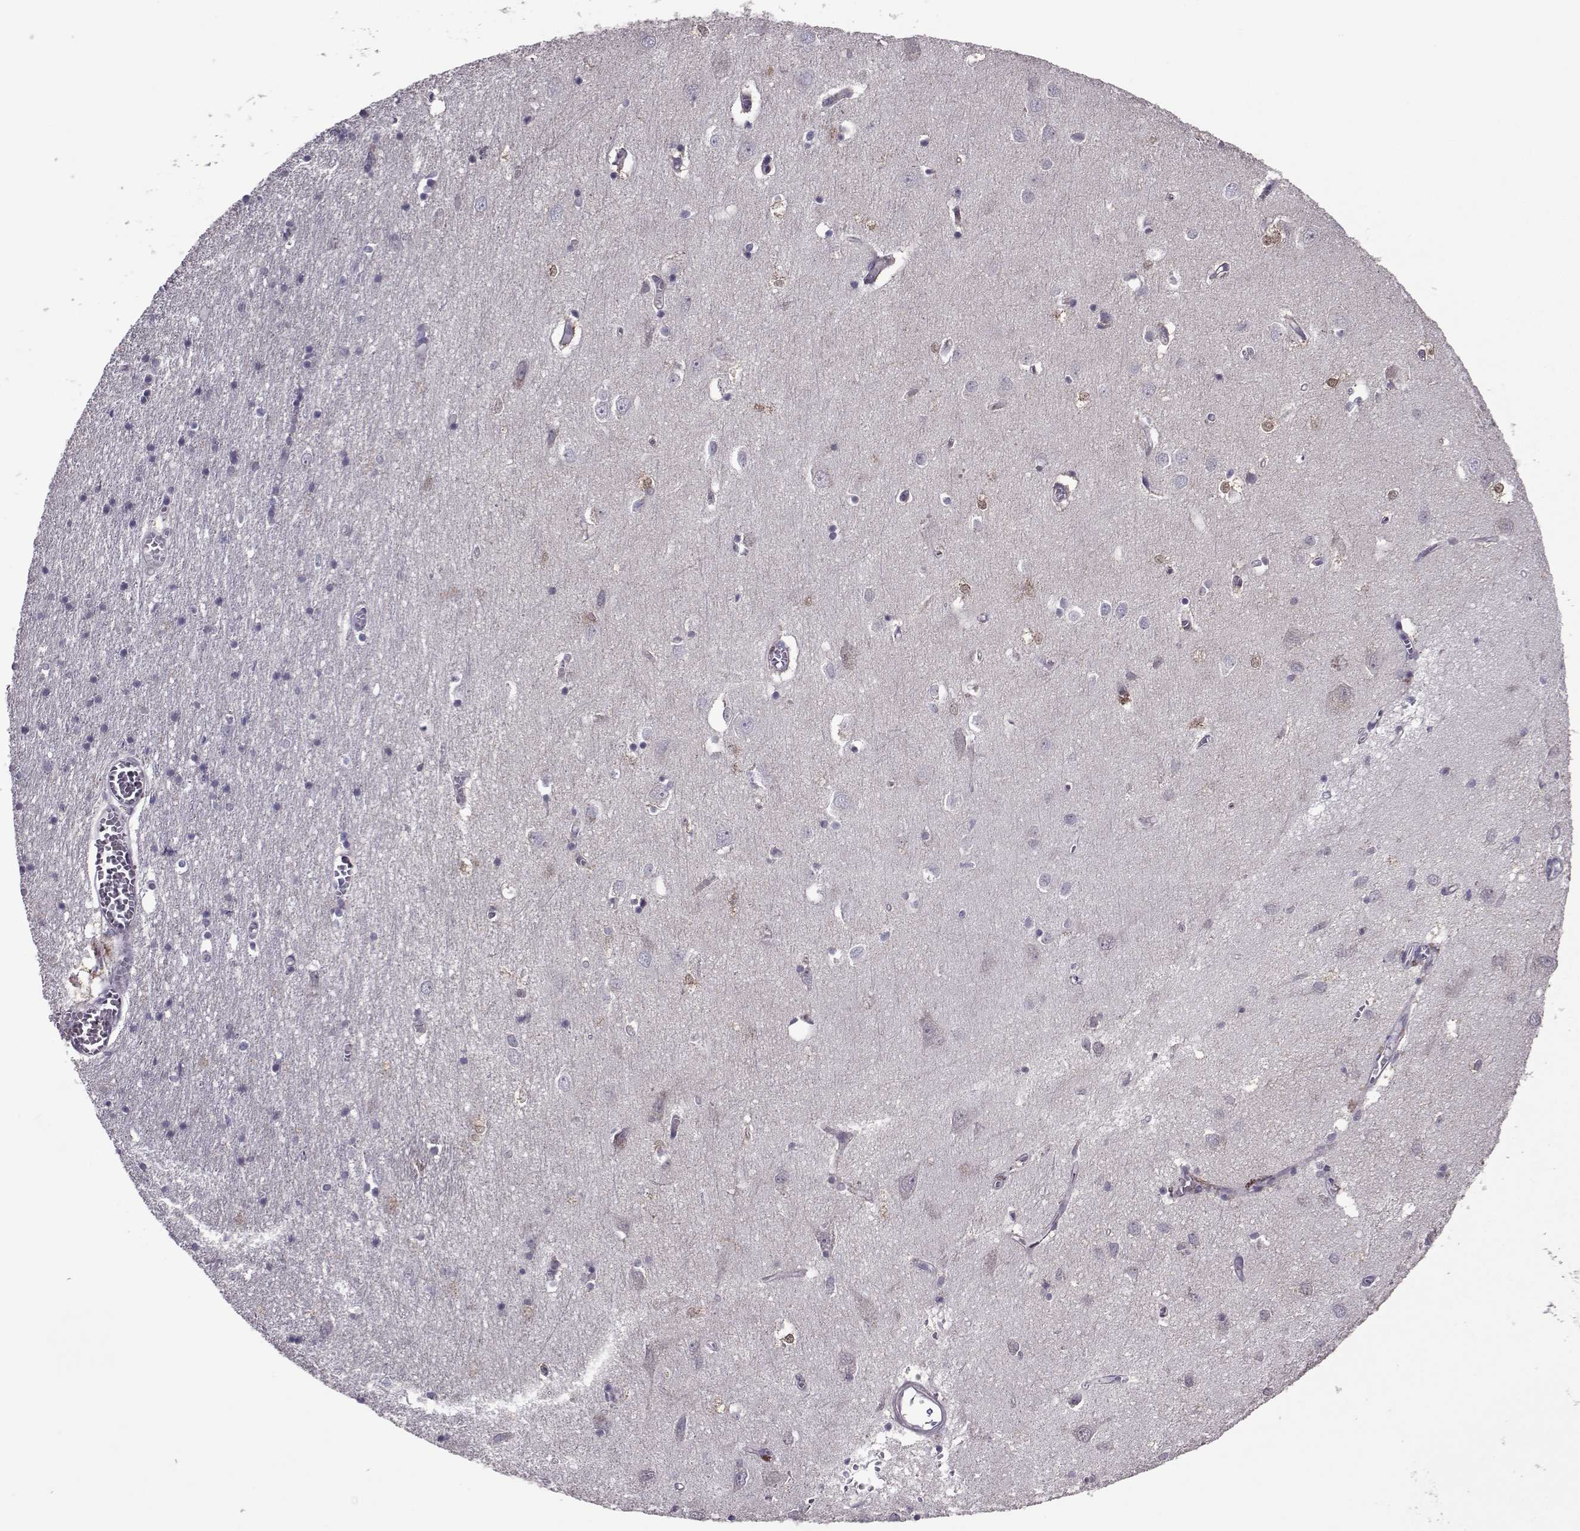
{"staining": {"intensity": "negative", "quantity": "none", "location": "none"}, "tissue": "cerebral cortex", "cell_type": "Endothelial cells", "image_type": "normal", "snomed": [{"axis": "morphology", "description": "Normal tissue, NOS"}, {"axis": "topography", "description": "Cerebral cortex"}], "caption": "IHC of benign cerebral cortex demonstrates no expression in endothelial cells.", "gene": "ASRGL1", "patient": {"sex": "male", "age": 70}}